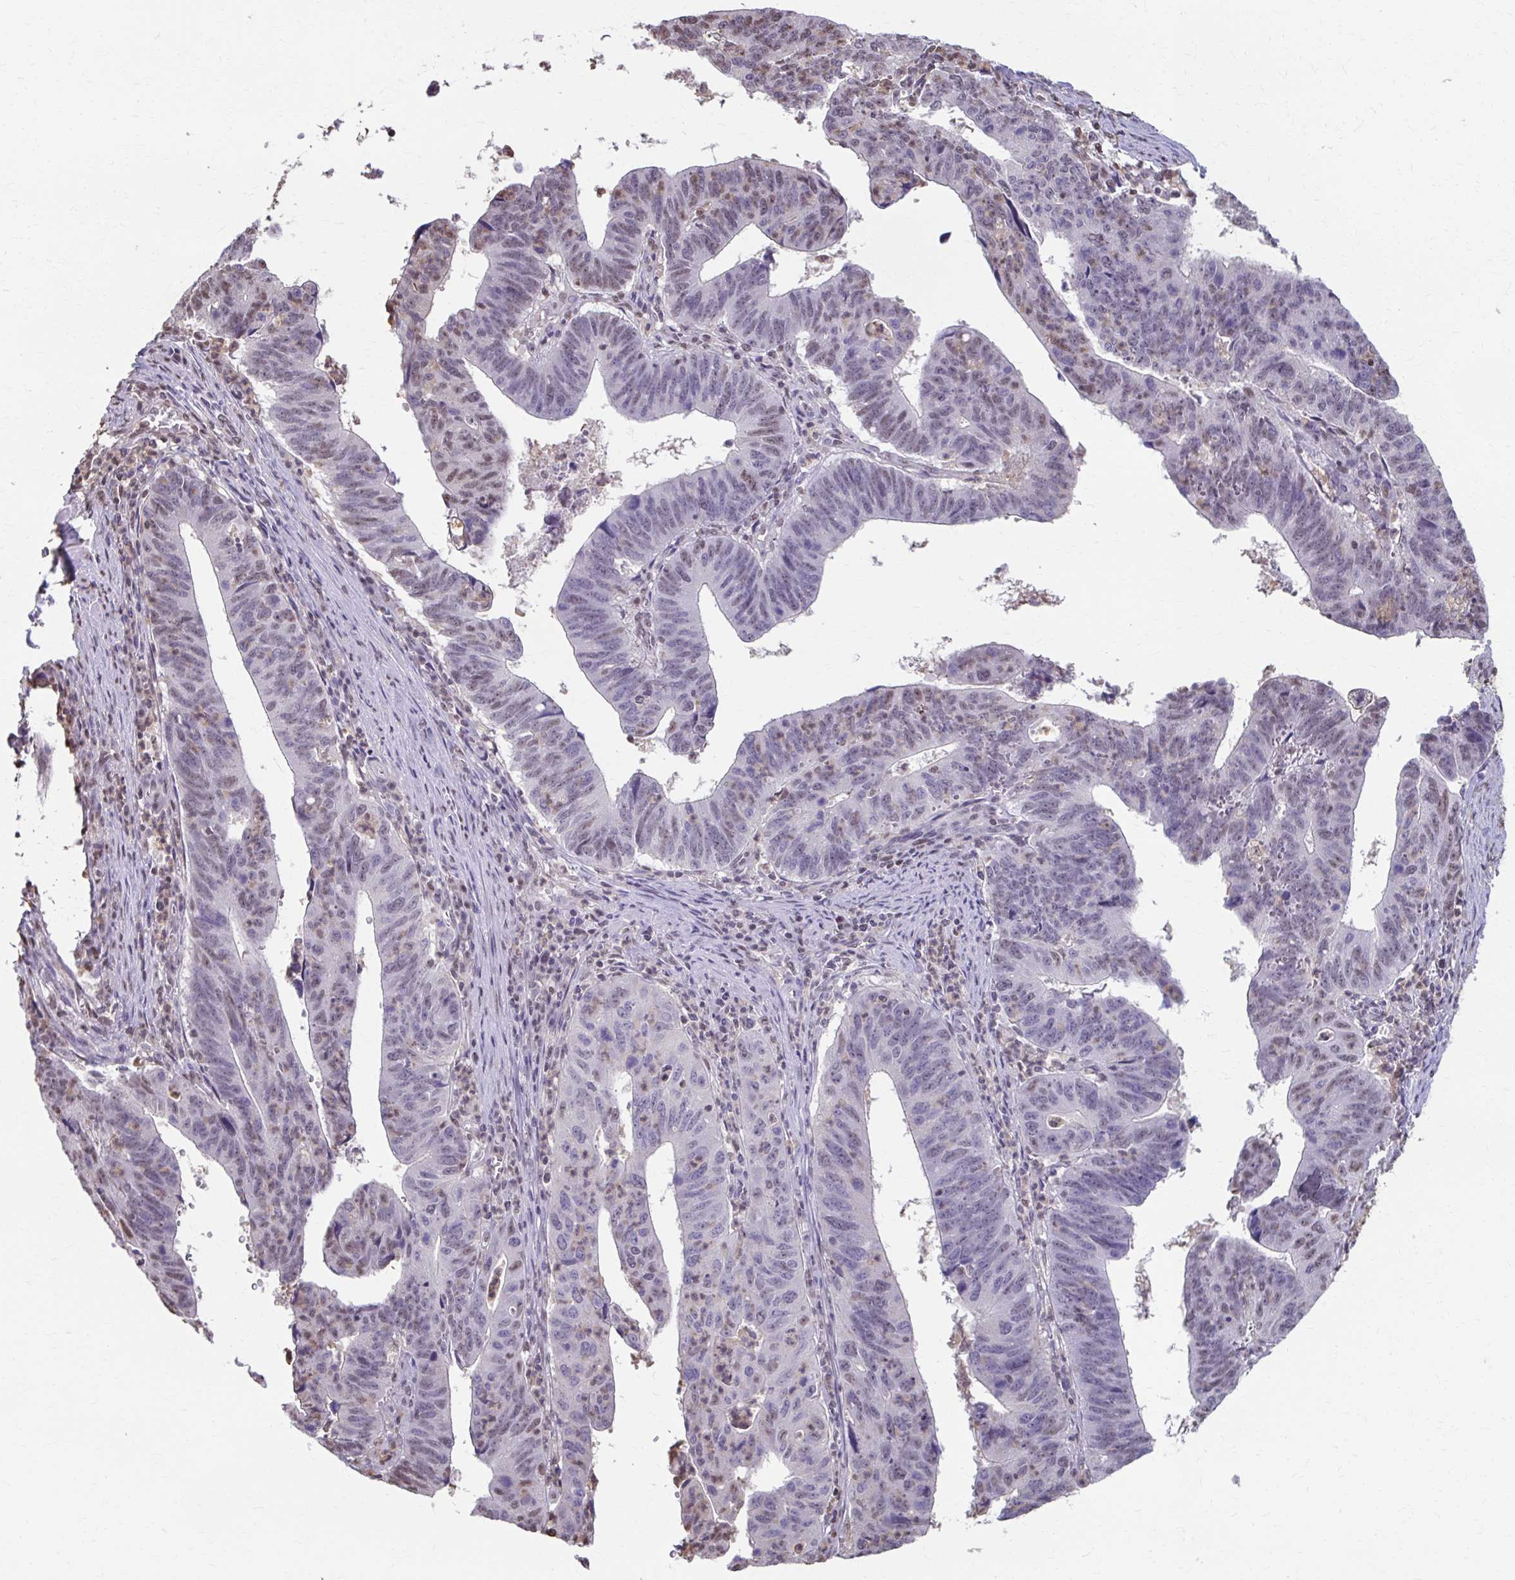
{"staining": {"intensity": "weak", "quantity": "<25%", "location": "nuclear"}, "tissue": "stomach cancer", "cell_type": "Tumor cells", "image_type": "cancer", "snomed": [{"axis": "morphology", "description": "Adenocarcinoma, NOS"}, {"axis": "topography", "description": "Stomach"}], "caption": "An immunohistochemistry (IHC) image of adenocarcinoma (stomach) is shown. There is no staining in tumor cells of adenocarcinoma (stomach). (Stains: DAB (3,3'-diaminobenzidine) immunohistochemistry with hematoxylin counter stain, Microscopy: brightfield microscopy at high magnification).", "gene": "ING4", "patient": {"sex": "male", "age": 59}}